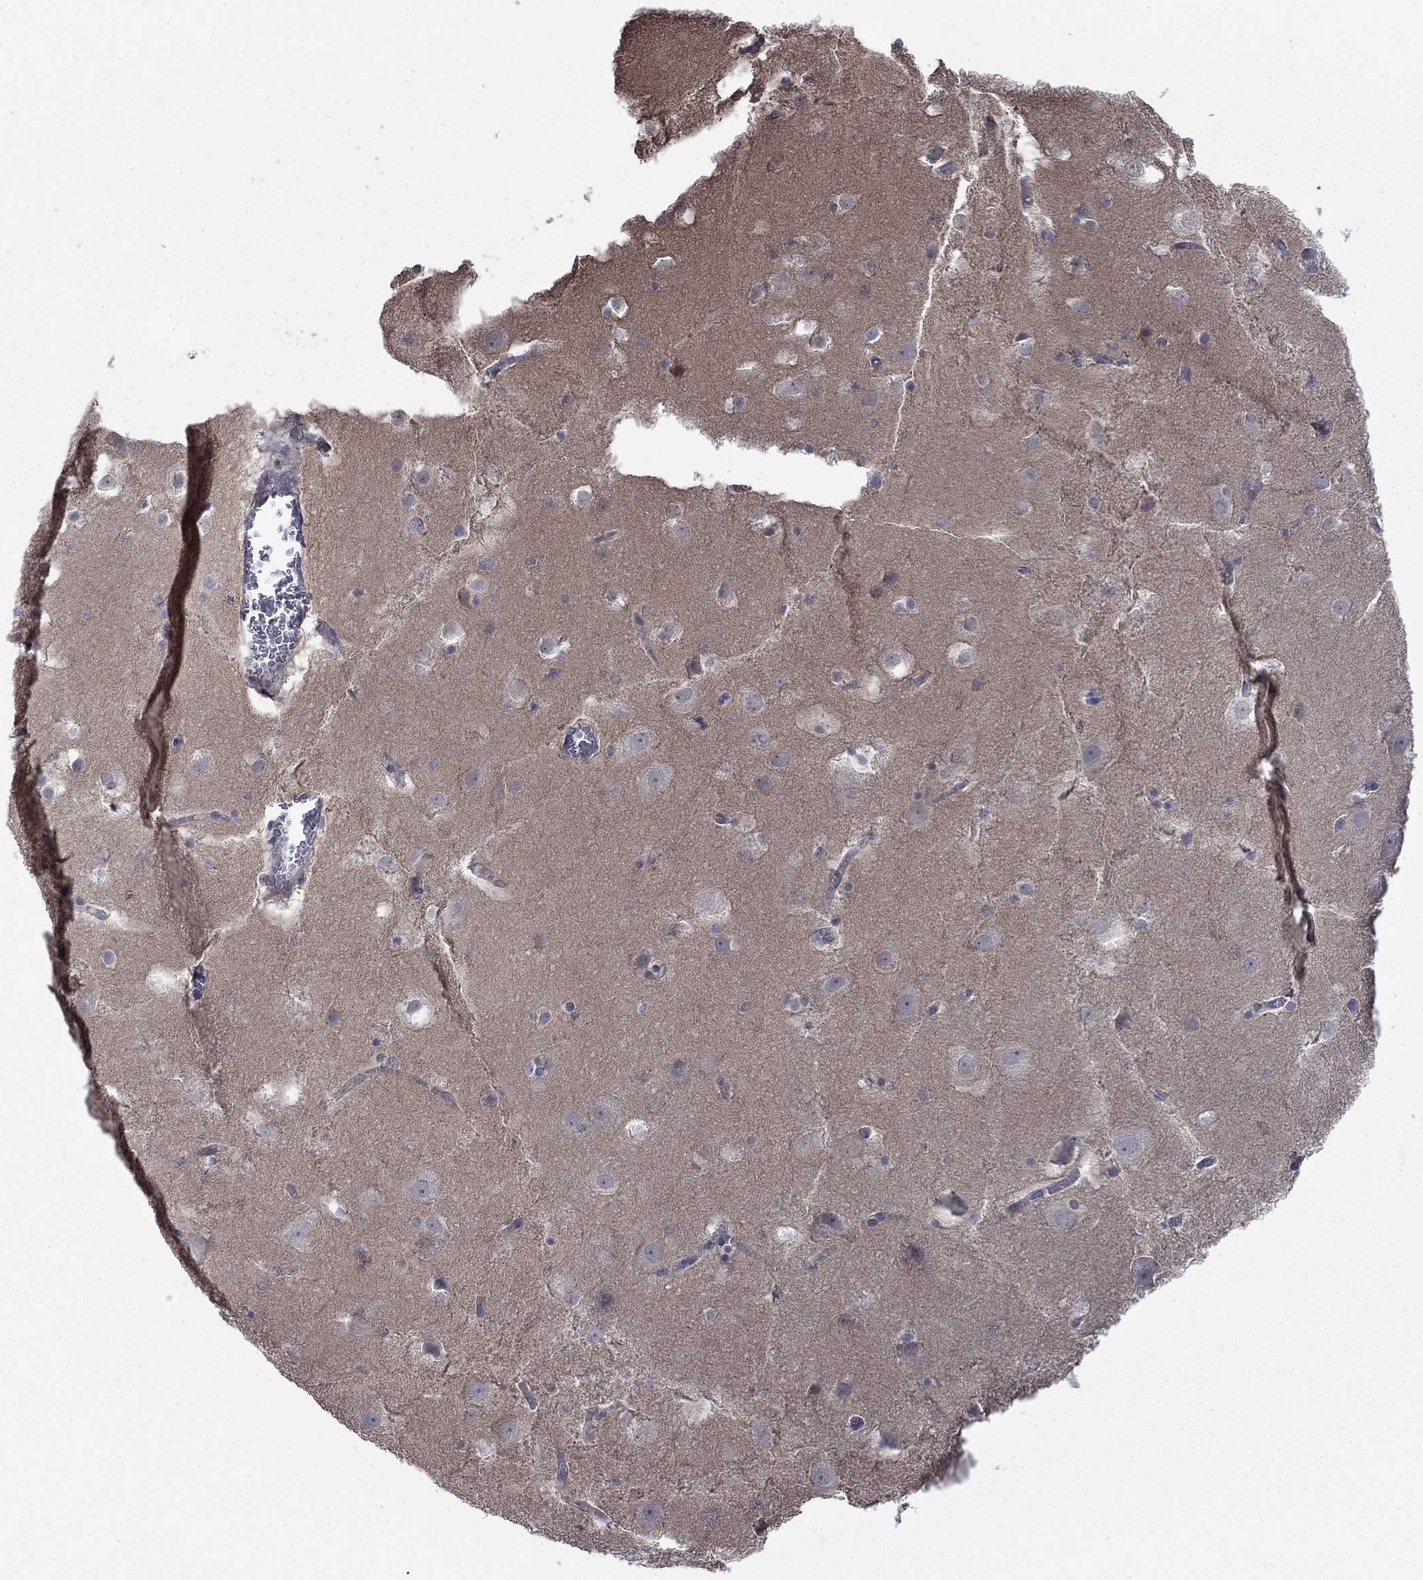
{"staining": {"intensity": "negative", "quantity": "none", "location": "none"}, "tissue": "hippocampus", "cell_type": "Glial cells", "image_type": "normal", "snomed": [{"axis": "morphology", "description": "Normal tissue, NOS"}, {"axis": "topography", "description": "Hippocampus"}], "caption": "This is an immunohistochemistry (IHC) photomicrograph of normal hippocampus. There is no staining in glial cells.", "gene": "PDZD2", "patient": {"sex": "male", "age": 45}}